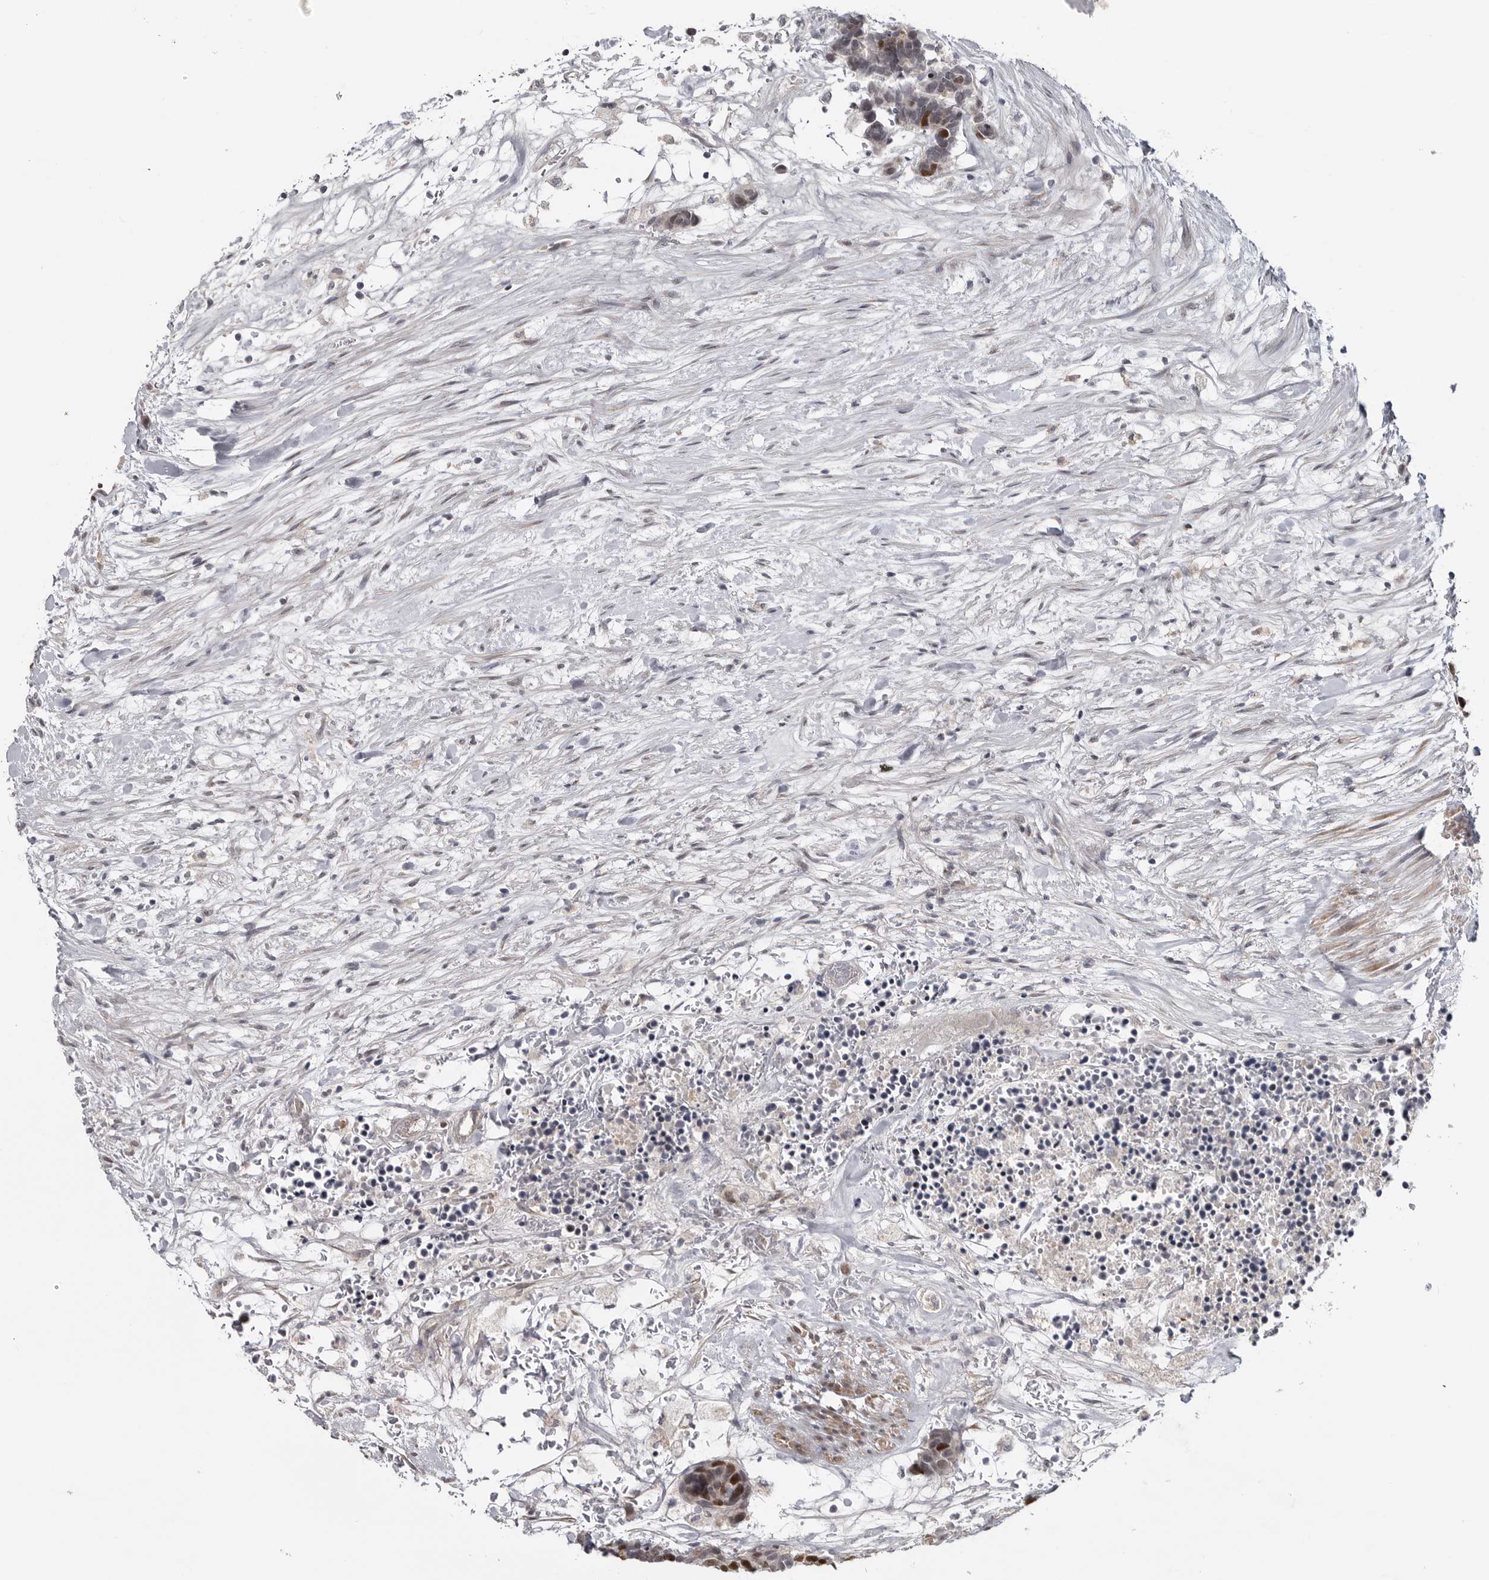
{"staining": {"intensity": "moderate", "quantity": "25%-75%", "location": "nuclear"}, "tissue": "carcinoid", "cell_type": "Tumor cells", "image_type": "cancer", "snomed": [{"axis": "morphology", "description": "Carcinoma, NOS"}, {"axis": "morphology", "description": "Carcinoid, malignant, NOS"}, {"axis": "topography", "description": "Urinary bladder"}], "caption": "Immunohistochemistry of human carcinoma displays medium levels of moderate nuclear positivity in approximately 25%-75% of tumor cells.", "gene": "ZNF277", "patient": {"sex": "male", "age": 57}}